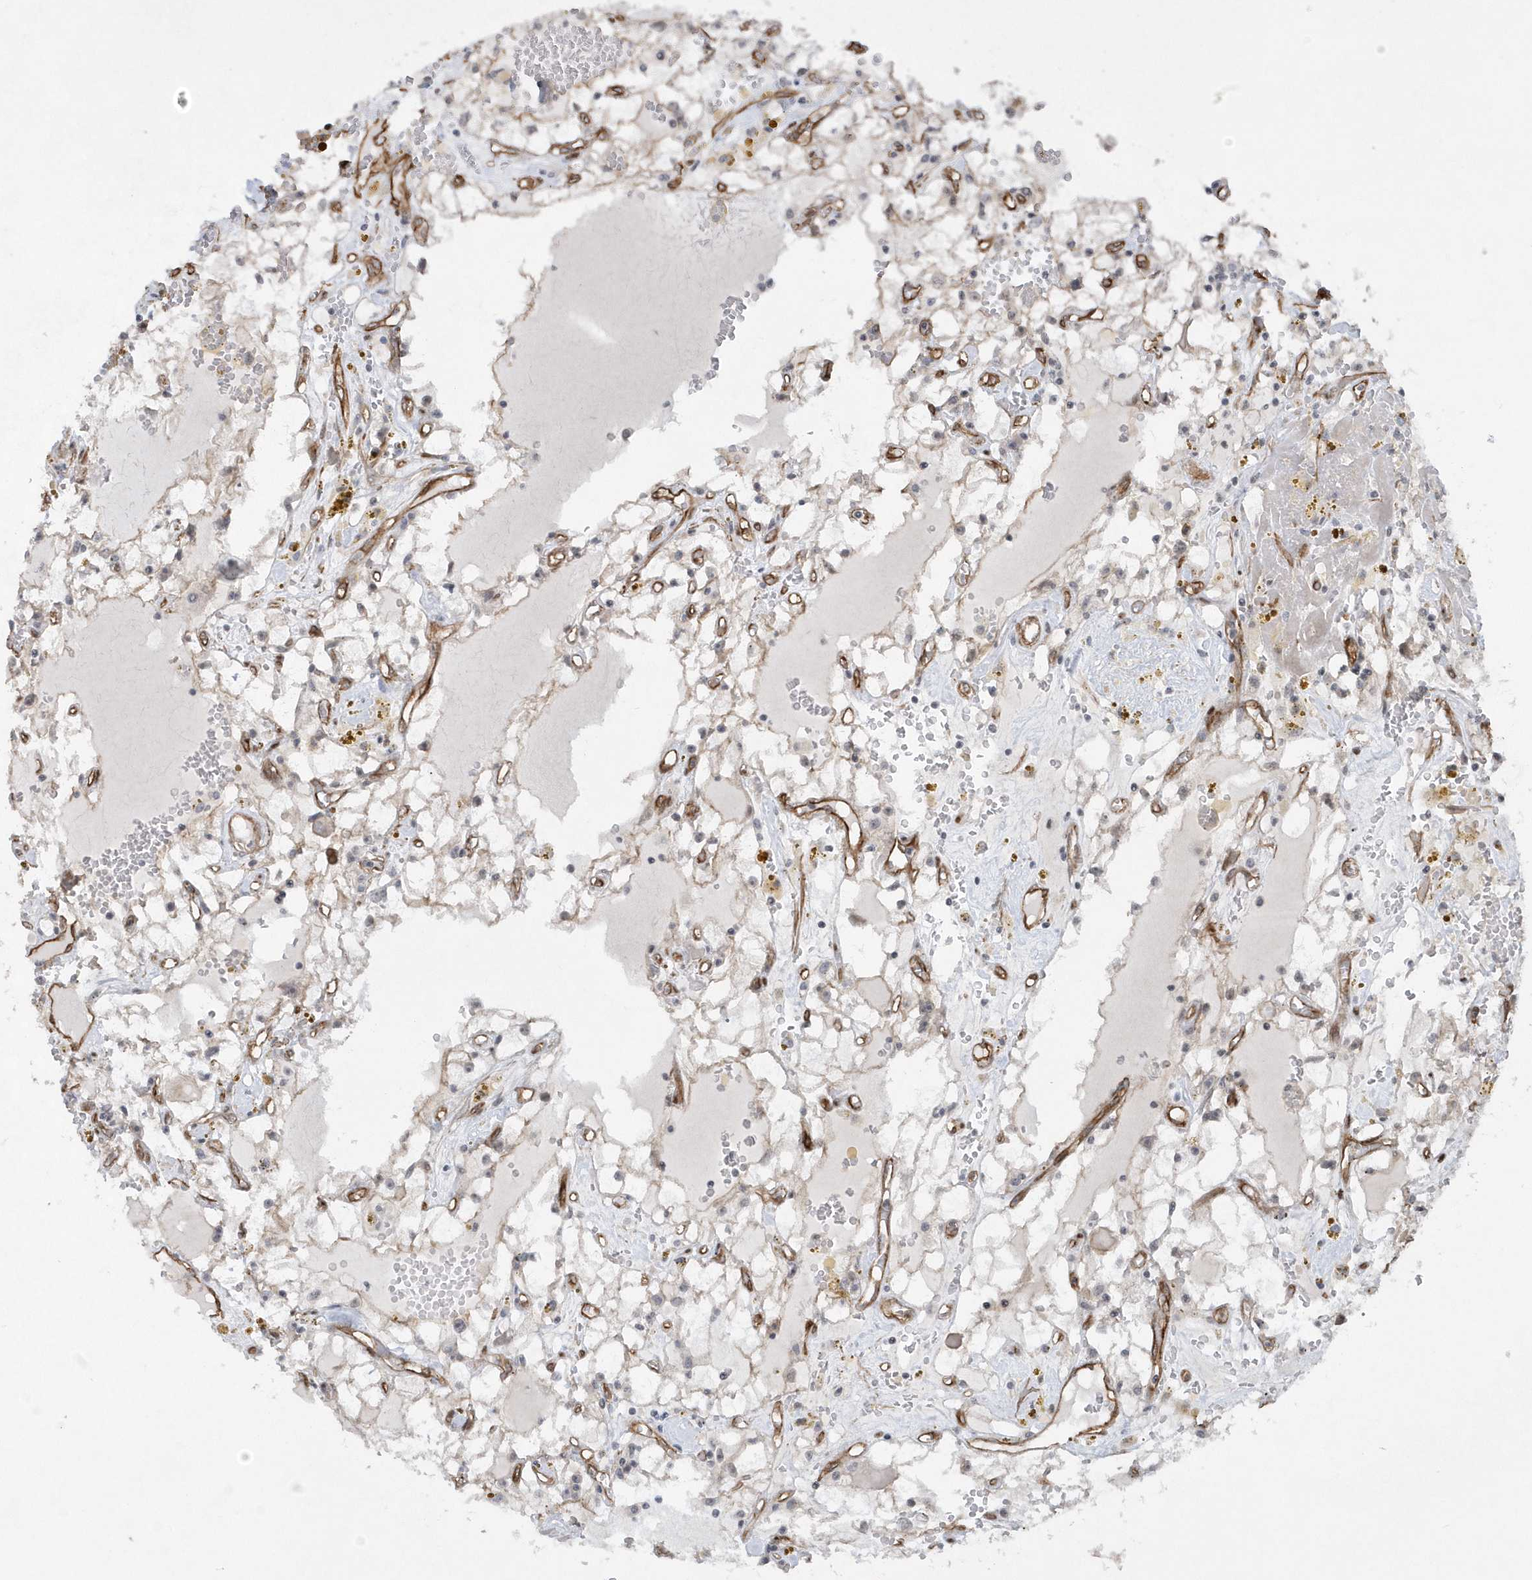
{"staining": {"intensity": "negative", "quantity": "none", "location": "none"}, "tissue": "renal cancer", "cell_type": "Tumor cells", "image_type": "cancer", "snomed": [{"axis": "morphology", "description": "Adenocarcinoma, NOS"}, {"axis": "topography", "description": "Kidney"}], "caption": "Immunohistochemistry of human renal adenocarcinoma shows no staining in tumor cells. The staining is performed using DAB (3,3'-diaminobenzidine) brown chromogen with nuclei counter-stained in using hematoxylin.", "gene": "RAI14", "patient": {"sex": "male", "age": 56}}